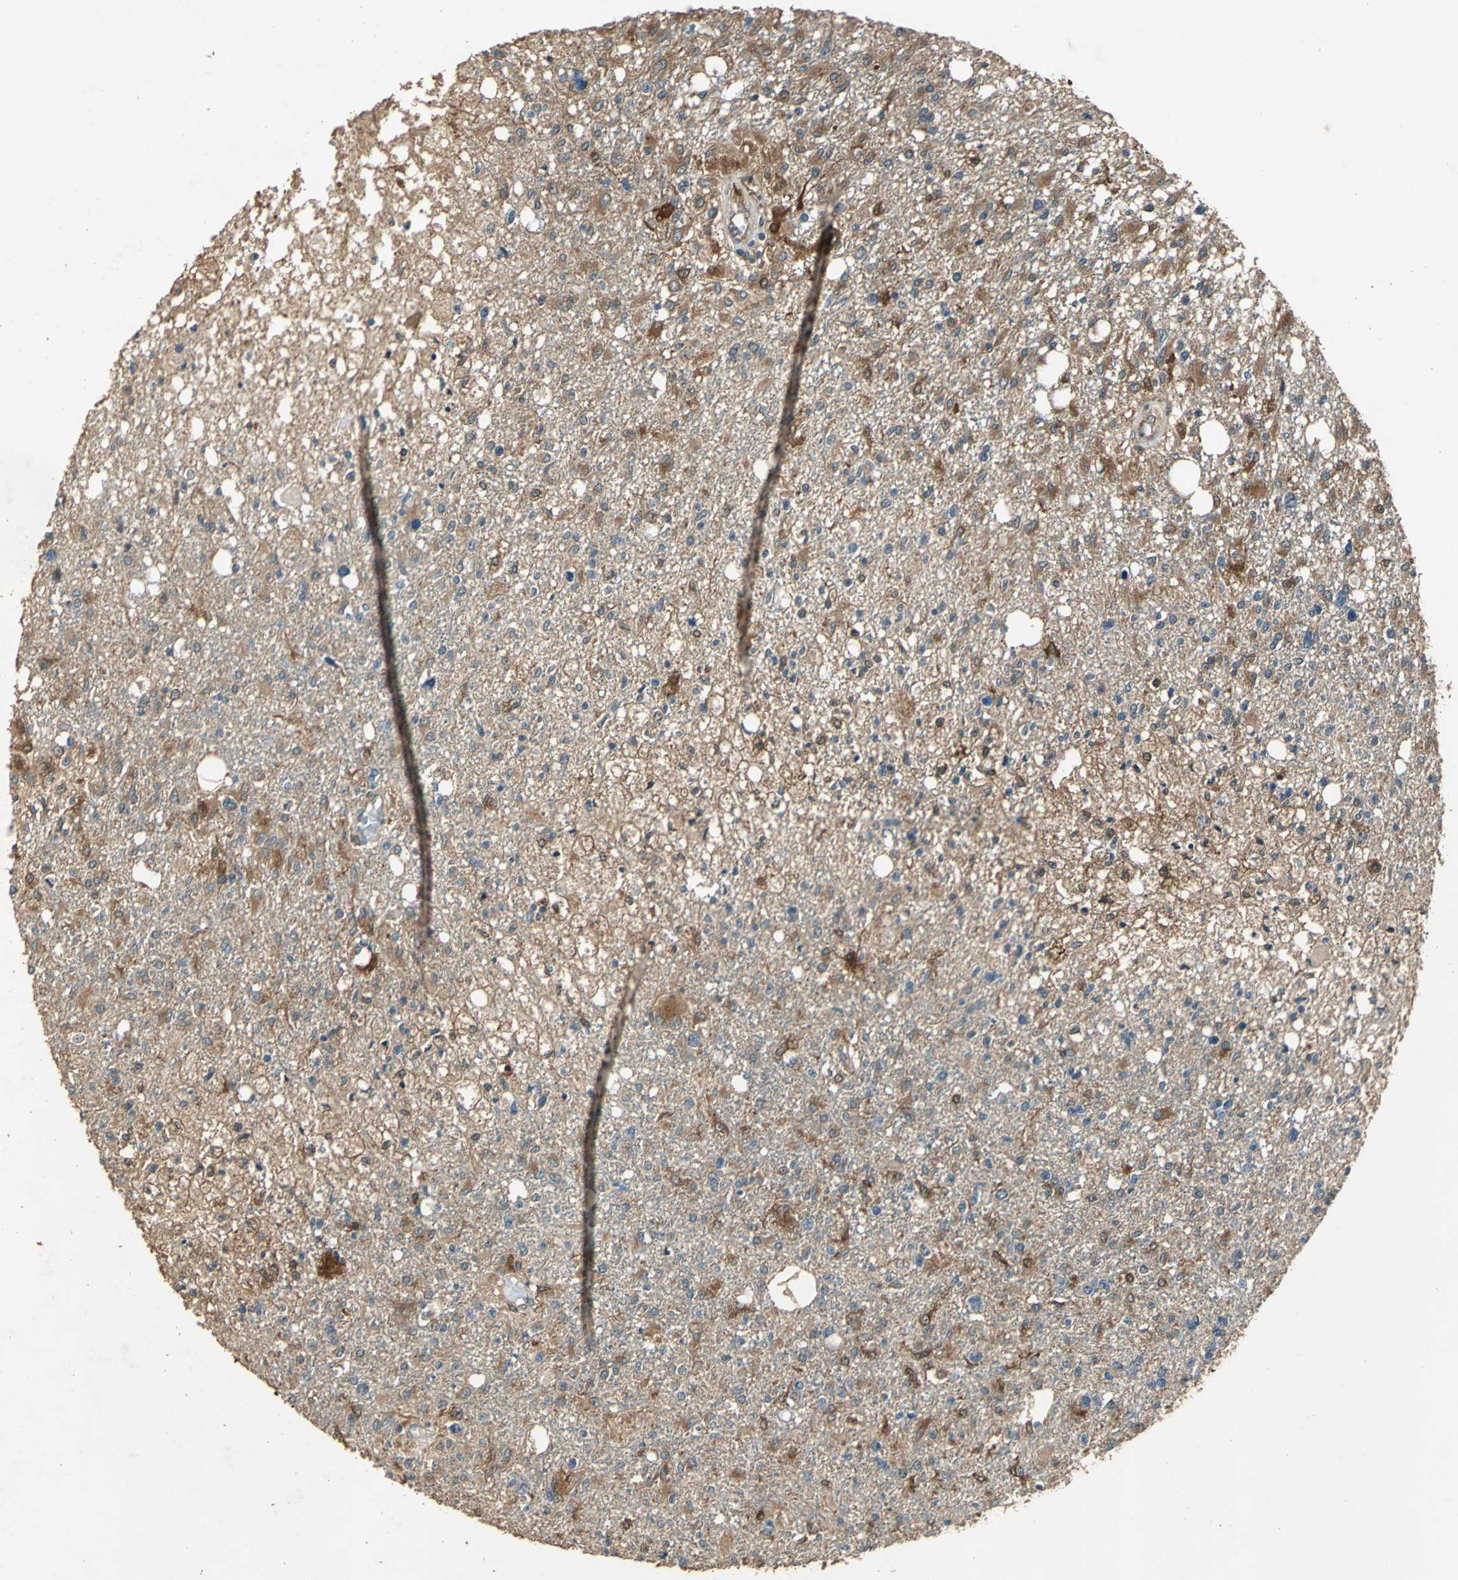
{"staining": {"intensity": "moderate", "quantity": ">75%", "location": "cytoplasmic/membranous"}, "tissue": "glioma", "cell_type": "Tumor cells", "image_type": "cancer", "snomed": [{"axis": "morphology", "description": "Glioma, malignant, High grade"}, {"axis": "topography", "description": "Cerebral cortex"}], "caption": "A medium amount of moderate cytoplasmic/membranous staining is seen in approximately >75% of tumor cells in glioma tissue. Nuclei are stained in blue.", "gene": "RRM2B", "patient": {"sex": "male", "age": 76}}